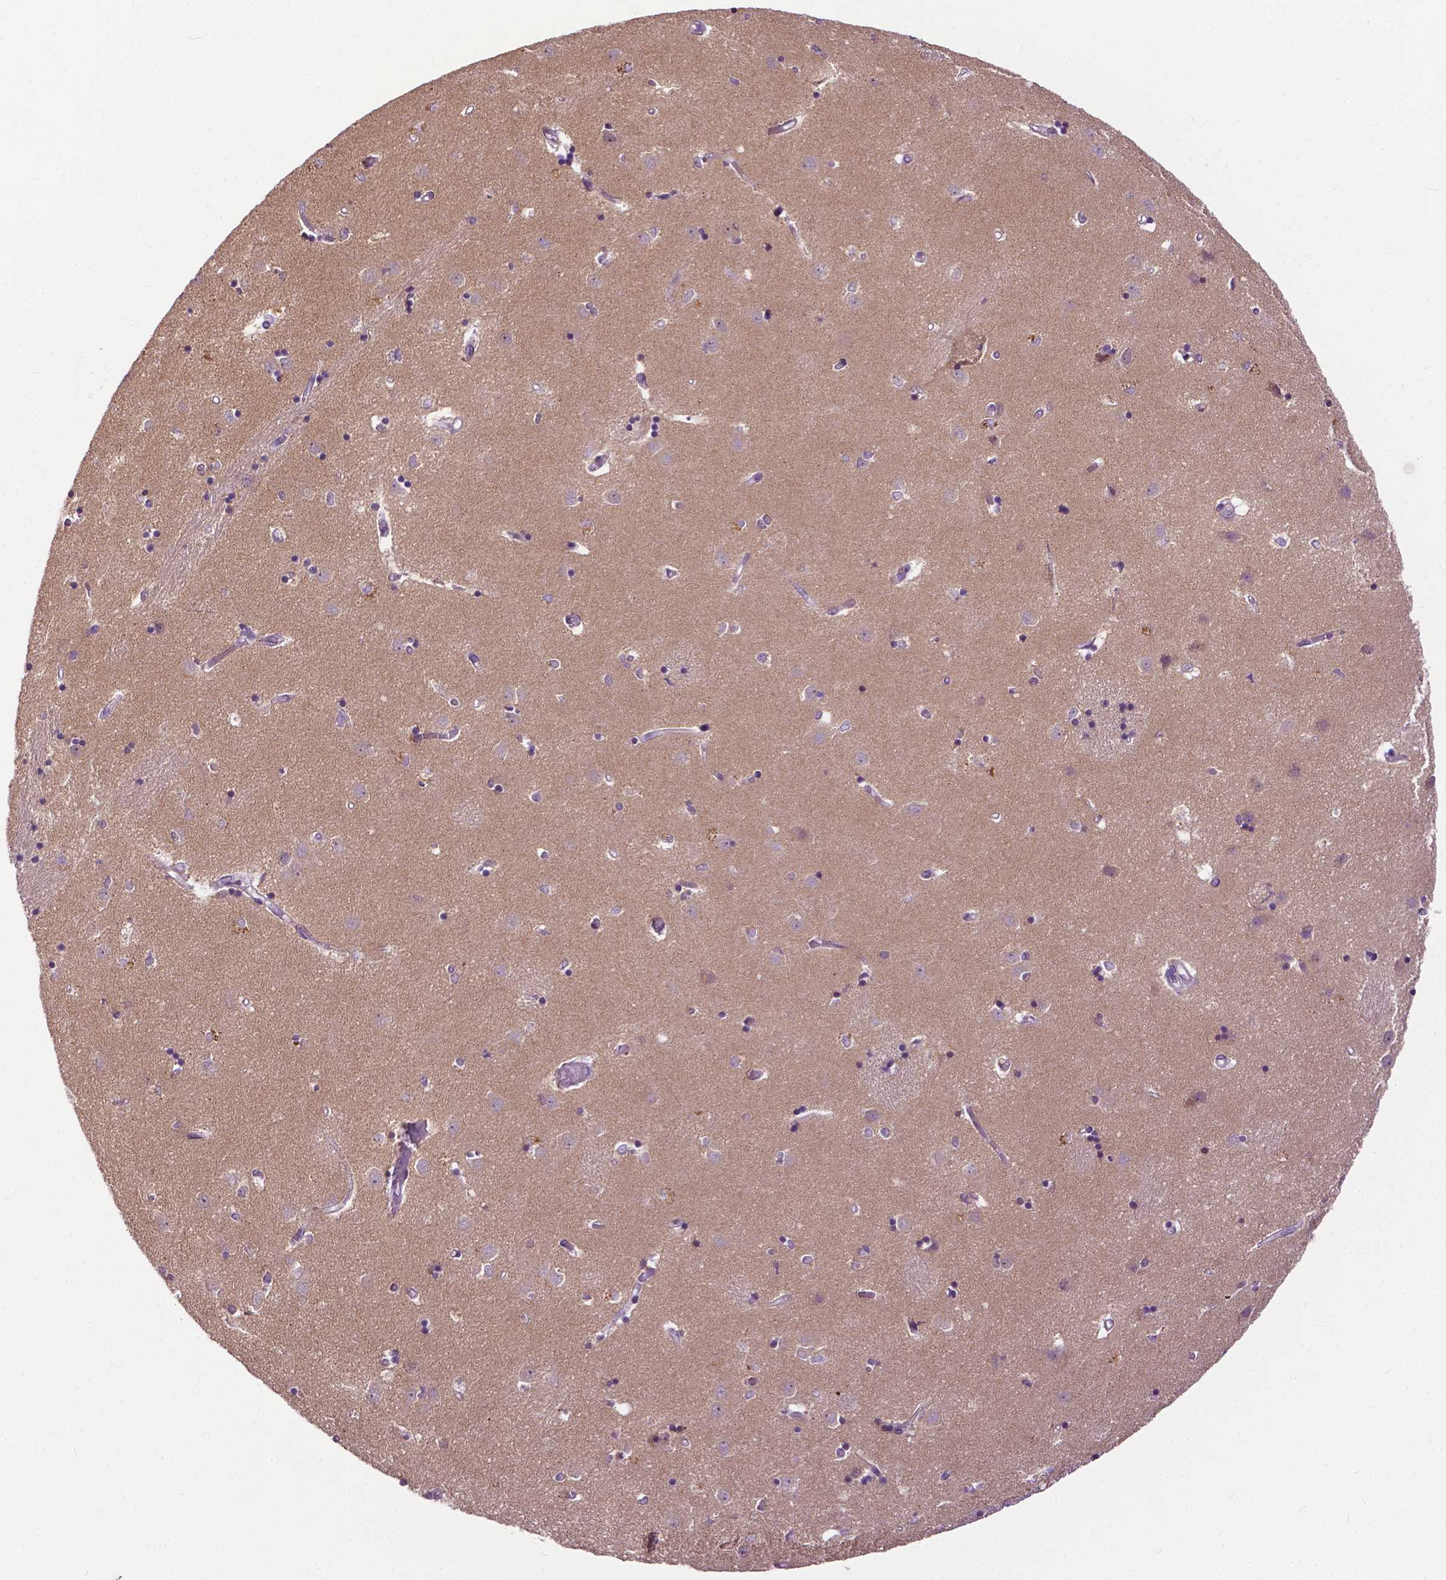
{"staining": {"intensity": "negative", "quantity": "none", "location": "none"}, "tissue": "caudate", "cell_type": "Glial cells", "image_type": "normal", "snomed": [{"axis": "morphology", "description": "Normal tissue, NOS"}, {"axis": "topography", "description": "Lateral ventricle wall"}], "caption": "IHC histopathology image of unremarkable caudate stained for a protein (brown), which reveals no positivity in glial cells. Brightfield microscopy of IHC stained with DAB (brown) and hematoxylin (blue), captured at high magnification.", "gene": "TTC9B", "patient": {"sex": "male", "age": 54}}